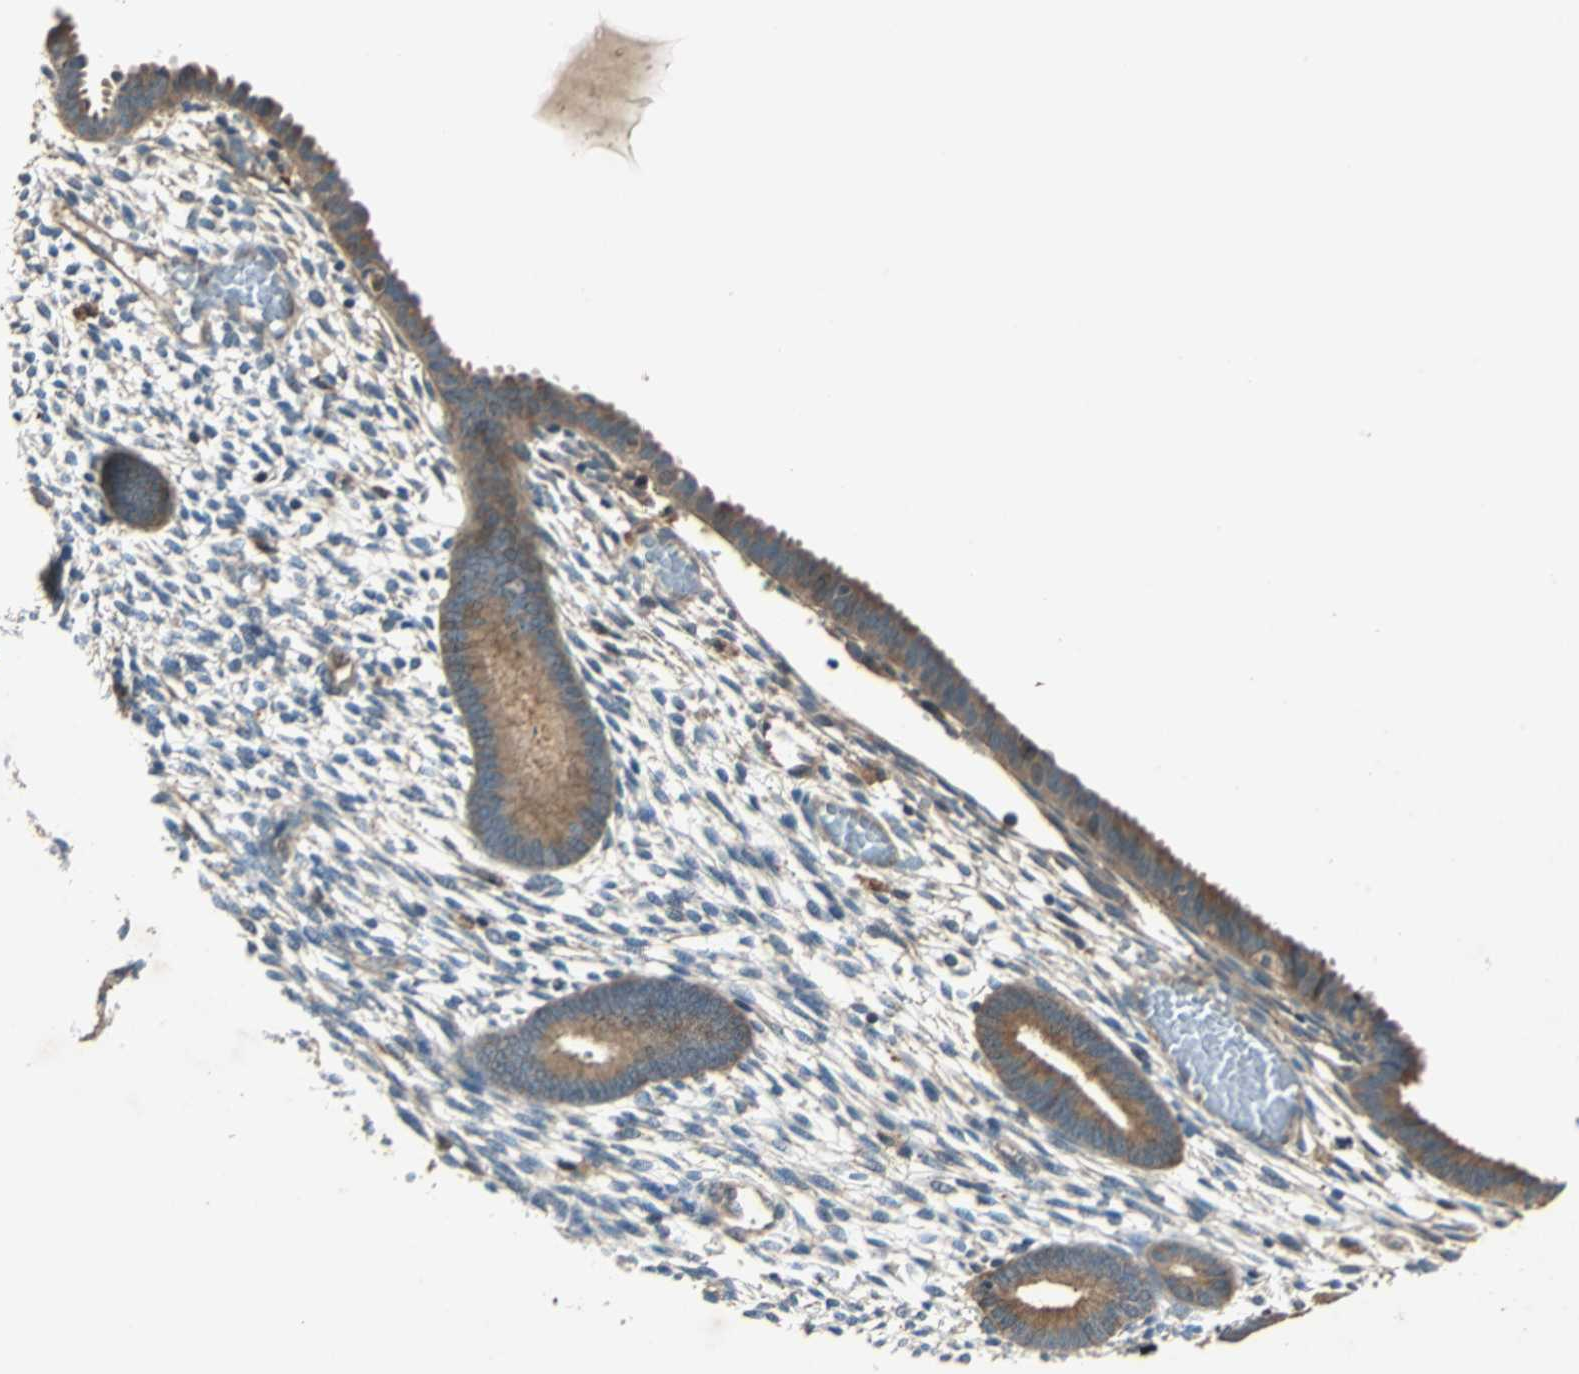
{"staining": {"intensity": "weak", "quantity": "25%-75%", "location": "cytoplasmic/membranous"}, "tissue": "endometrium", "cell_type": "Cells in endometrial stroma", "image_type": "normal", "snomed": [{"axis": "morphology", "description": "Normal tissue, NOS"}, {"axis": "topography", "description": "Endometrium"}], "caption": "High-magnification brightfield microscopy of benign endometrium stained with DAB (brown) and counterstained with hematoxylin (blue). cells in endometrial stroma exhibit weak cytoplasmic/membranous positivity is seen in approximately25%-75% of cells. The staining was performed using DAB (3,3'-diaminobenzidine) to visualize the protein expression in brown, while the nuclei were stained in blue with hematoxylin (Magnification: 20x).", "gene": "RRM2B", "patient": {"sex": "female", "age": 57}}